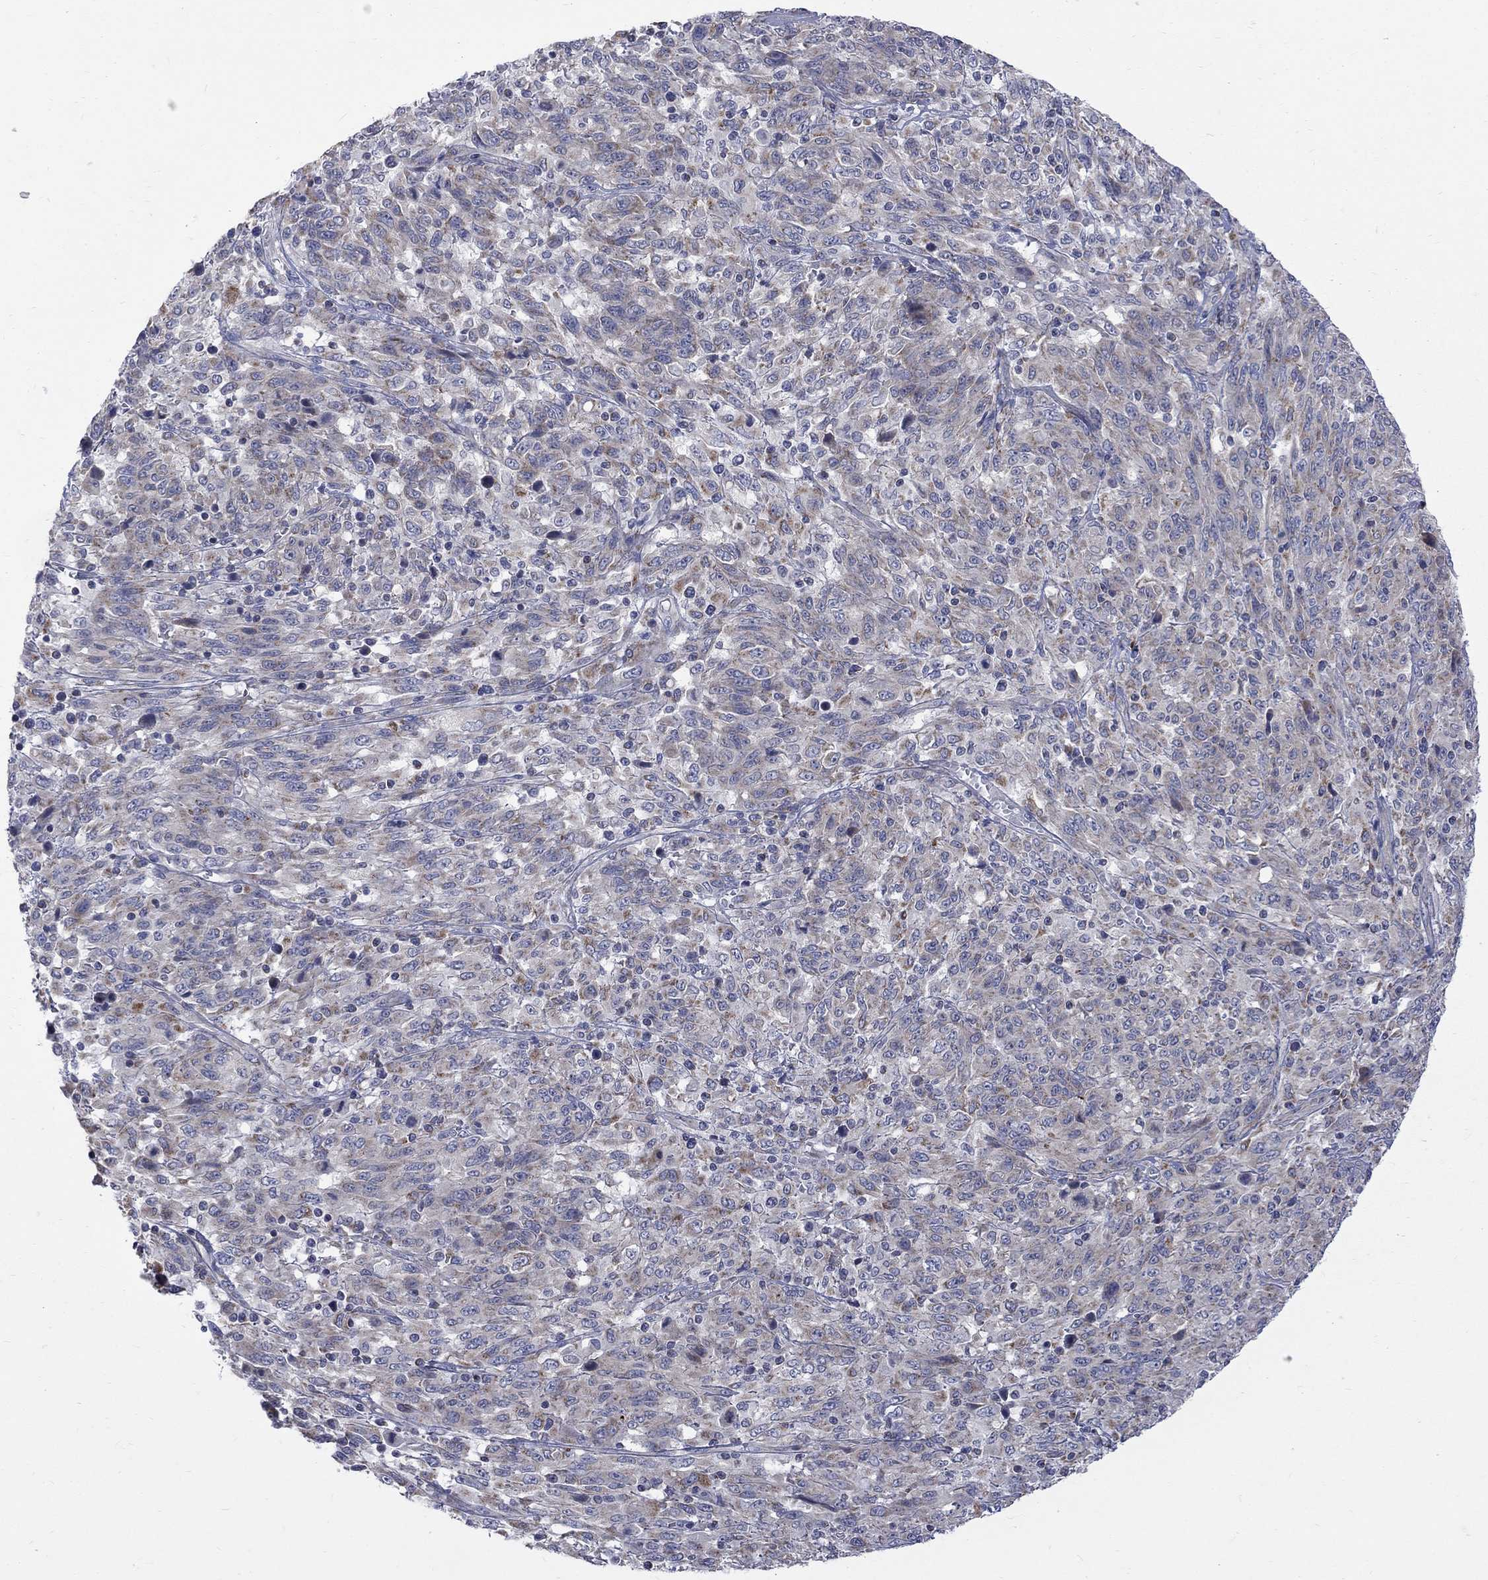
{"staining": {"intensity": "moderate", "quantity": "<25%", "location": "cytoplasmic/membranous"}, "tissue": "melanoma", "cell_type": "Tumor cells", "image_type": "cancer", "snomed": [{"axis": "morphology", "description": "Malignant melanoma, NOS"}, {"axis": "topography", "description": "Skin"}], "caption": "Malignant melanoma tissue exhibits moderate cytoplasmic/membranous positivity in about <25% of tumor cells The staining was performed using DAB to visualize the protein expression in brown, while the nuclei were stained in blue with hematoxylin (Magnification: 20x).", "gene": "SH2B1", "patient": {"sex": "female", "age": 91}}